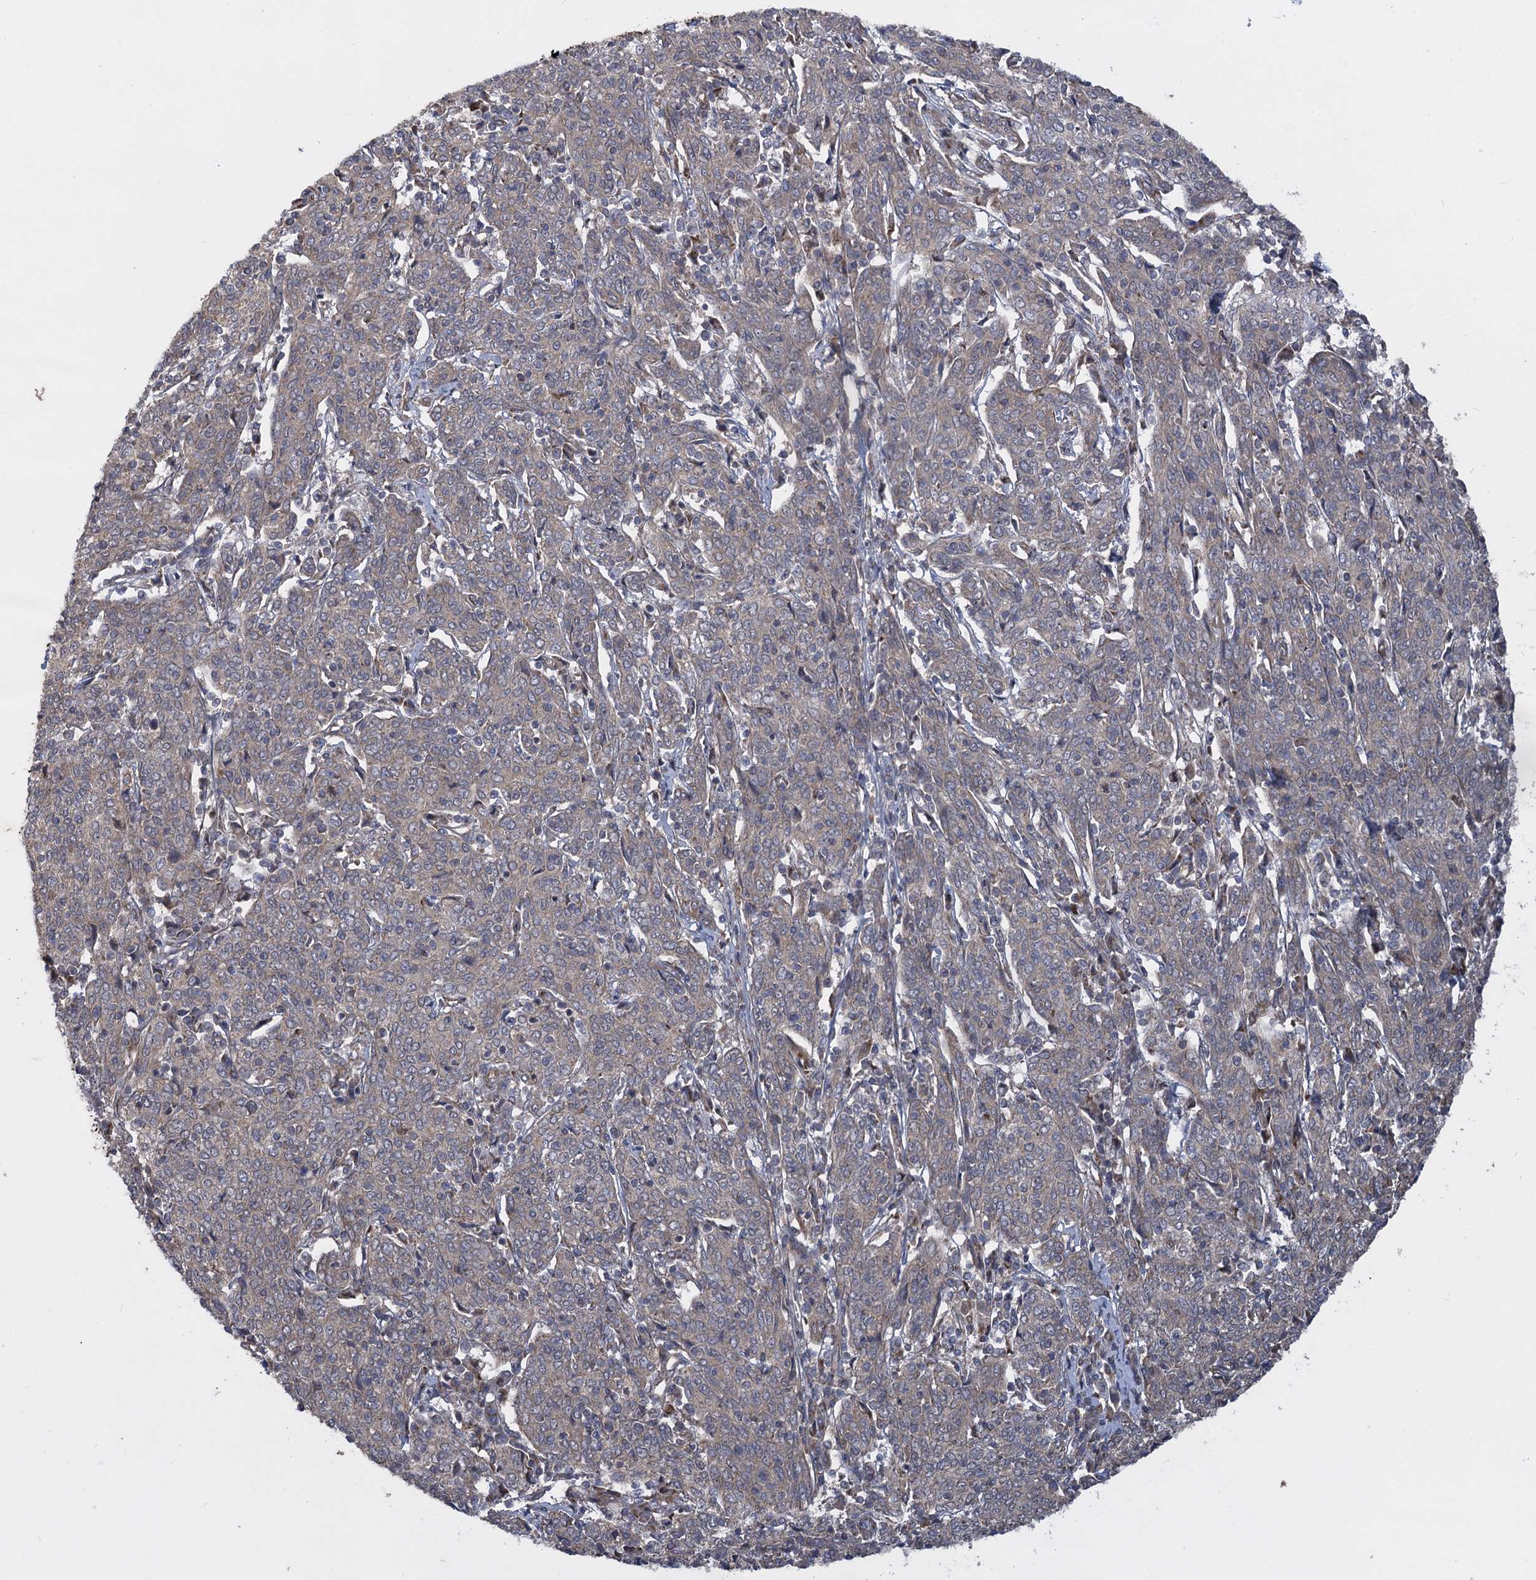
{"staining": {"intensity": "moderate", "quantity": "25%-75%", "location": "cytoplasmic/membranous"}, "tissue": "cervical cancer", "cell_type": "Tumor cells", "image_type": "cancer", "snomed": [{"axis": "morphology", "description": "Squamous cell carcinoma, NOS"}, {"axis": "topography", "description": "Cervix"}], "caption": "Protein staining of cervical cancer tissue exhibits moderate cytoplasmic/membranous positivity in approximately 25%-75% of tumor cells.", "gene": "HAUS1", "patient": {"sex": "female", "age": 67}}